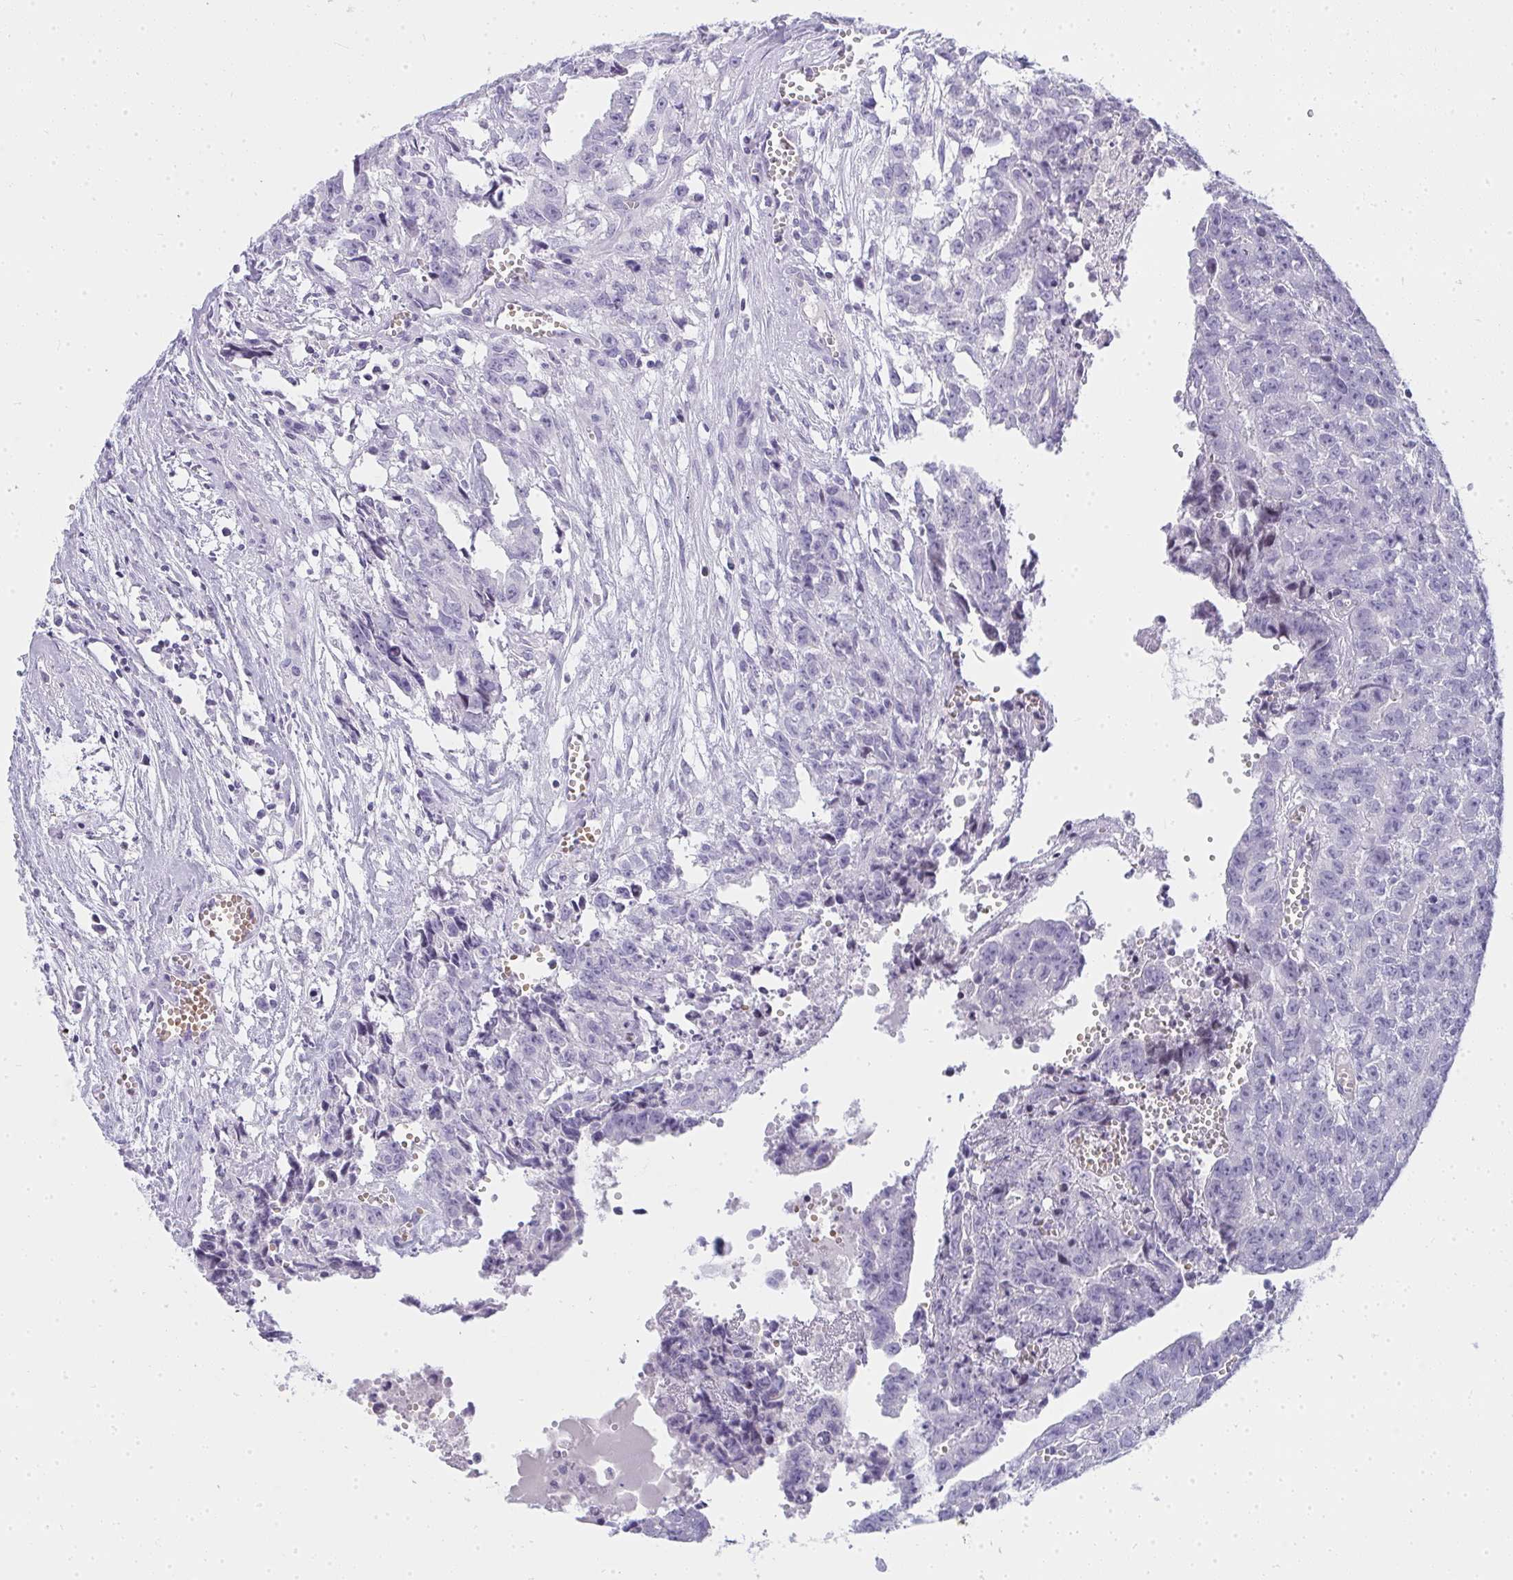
{"staining": {"intensity": "negative", "quantity": "none", "location": "none"}, "tissue": "testis cancer", "cell_type": "Tumor cells", "image_type": "cancer", "snomed": [{"axis": "morphology", "description": "Carcinoma, Embryonal, NOS"}, {"axis": "morphology", "description": "Teratoma, malignant, NOS"}, {"axis": "topography", "description": "Testis"}], "caption": "This is an immunohistochemistry histopathology image of human testis cancer (embryonal carcinoma). There is no staining in tumor cells.", "gene": "ZNF182", "patient": {"sex": "male", "age": 24}}